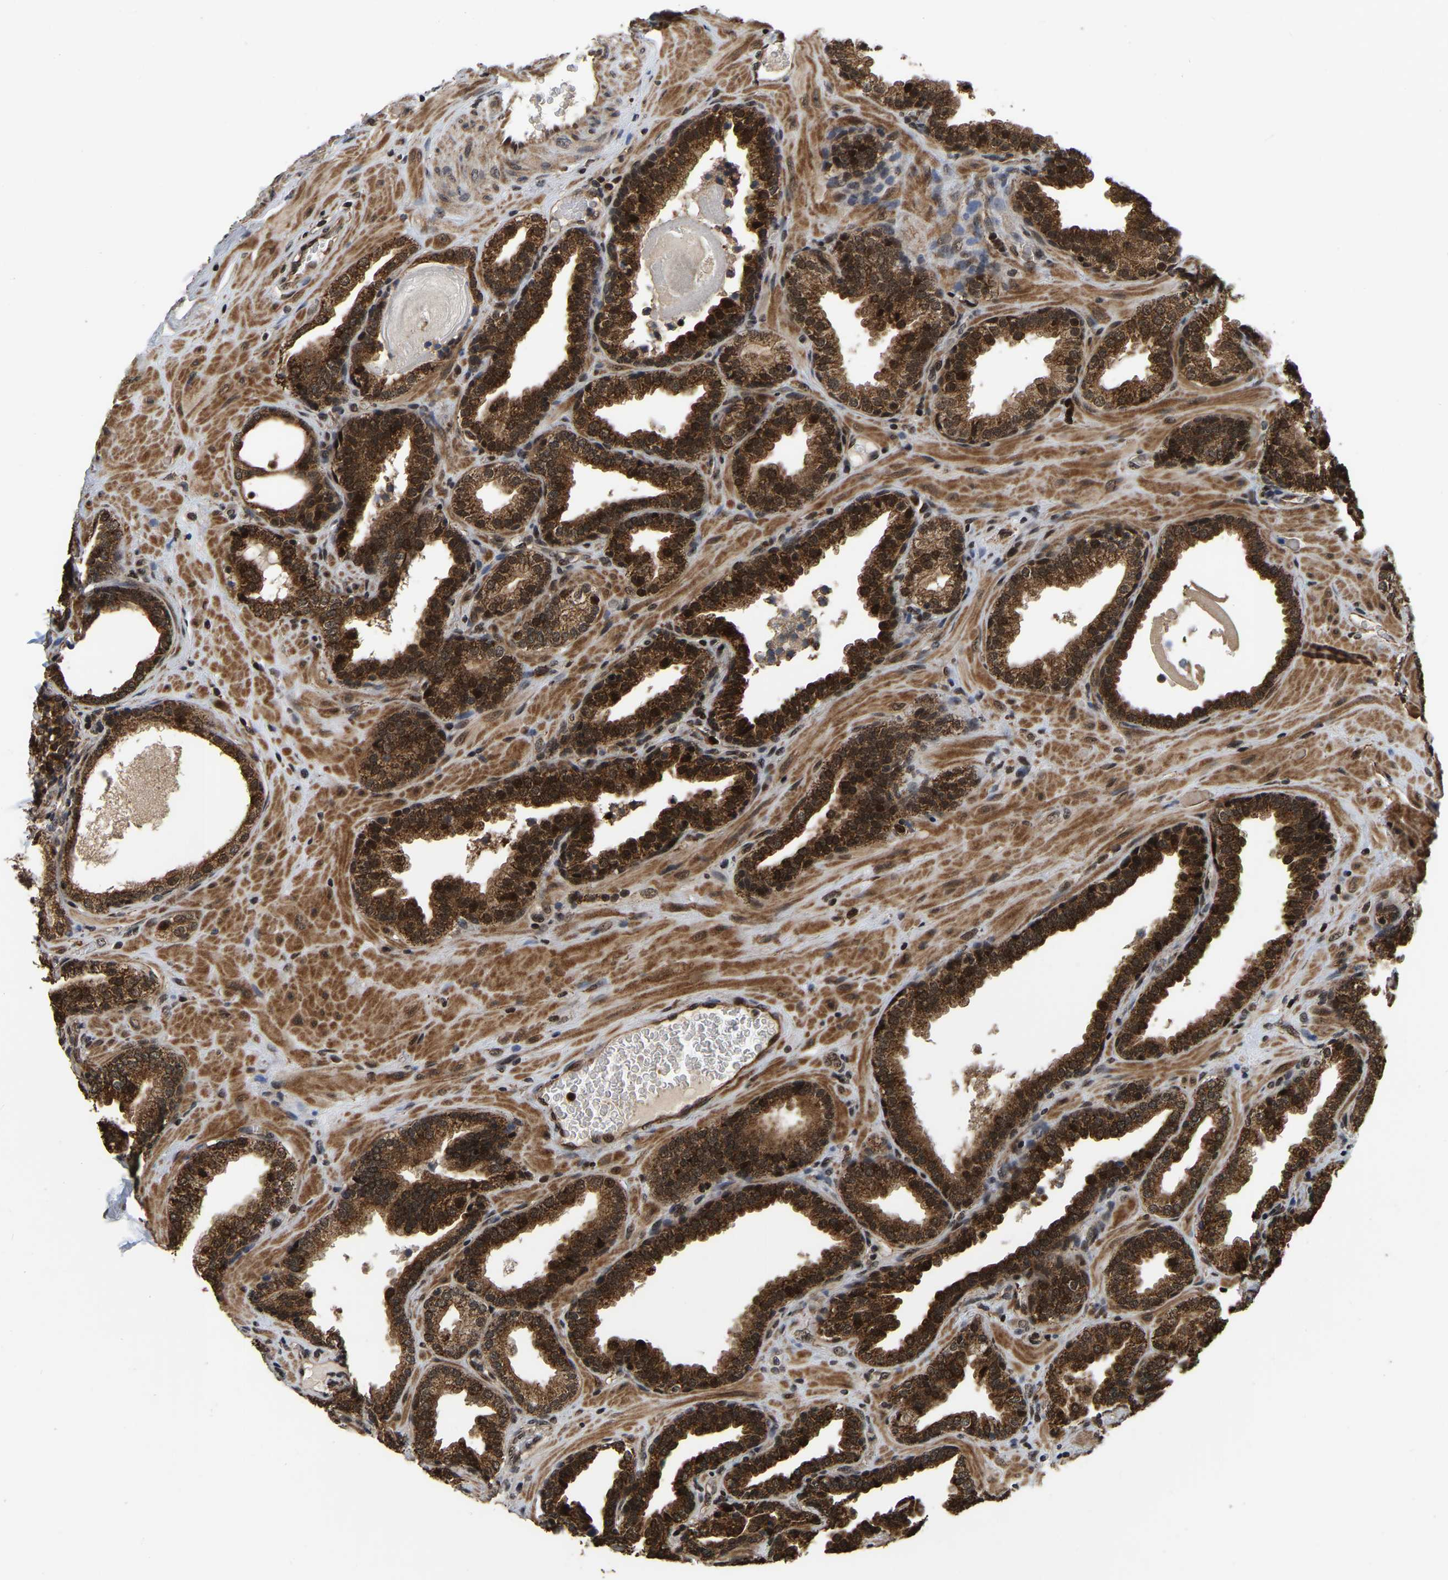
{"staining": {"intensity": "strong", "quantity": ">75%", "location": "cytoplasmic/membranous,nuclear"}, "tissue": "prostate", "cell_type": "Glandular cells", "image_type": "normal", "snomed": [{"axis": "morphology", "description": "Normal tissue, NOS"}, {"axis": "topography", "description": "Prostate"}], "caption": "Immunohistochemical staining of normal human prostate displays strong cytoplasmic/membranous,nuclear protein expression in about >75% of glandular cells. The staining was performed using DAB, with brown indicating positive protein expression. Nuclei are stained blue with hematoxylin.", "gene": "CIAO1", "patient": {"sex": "male", "age": 51}}